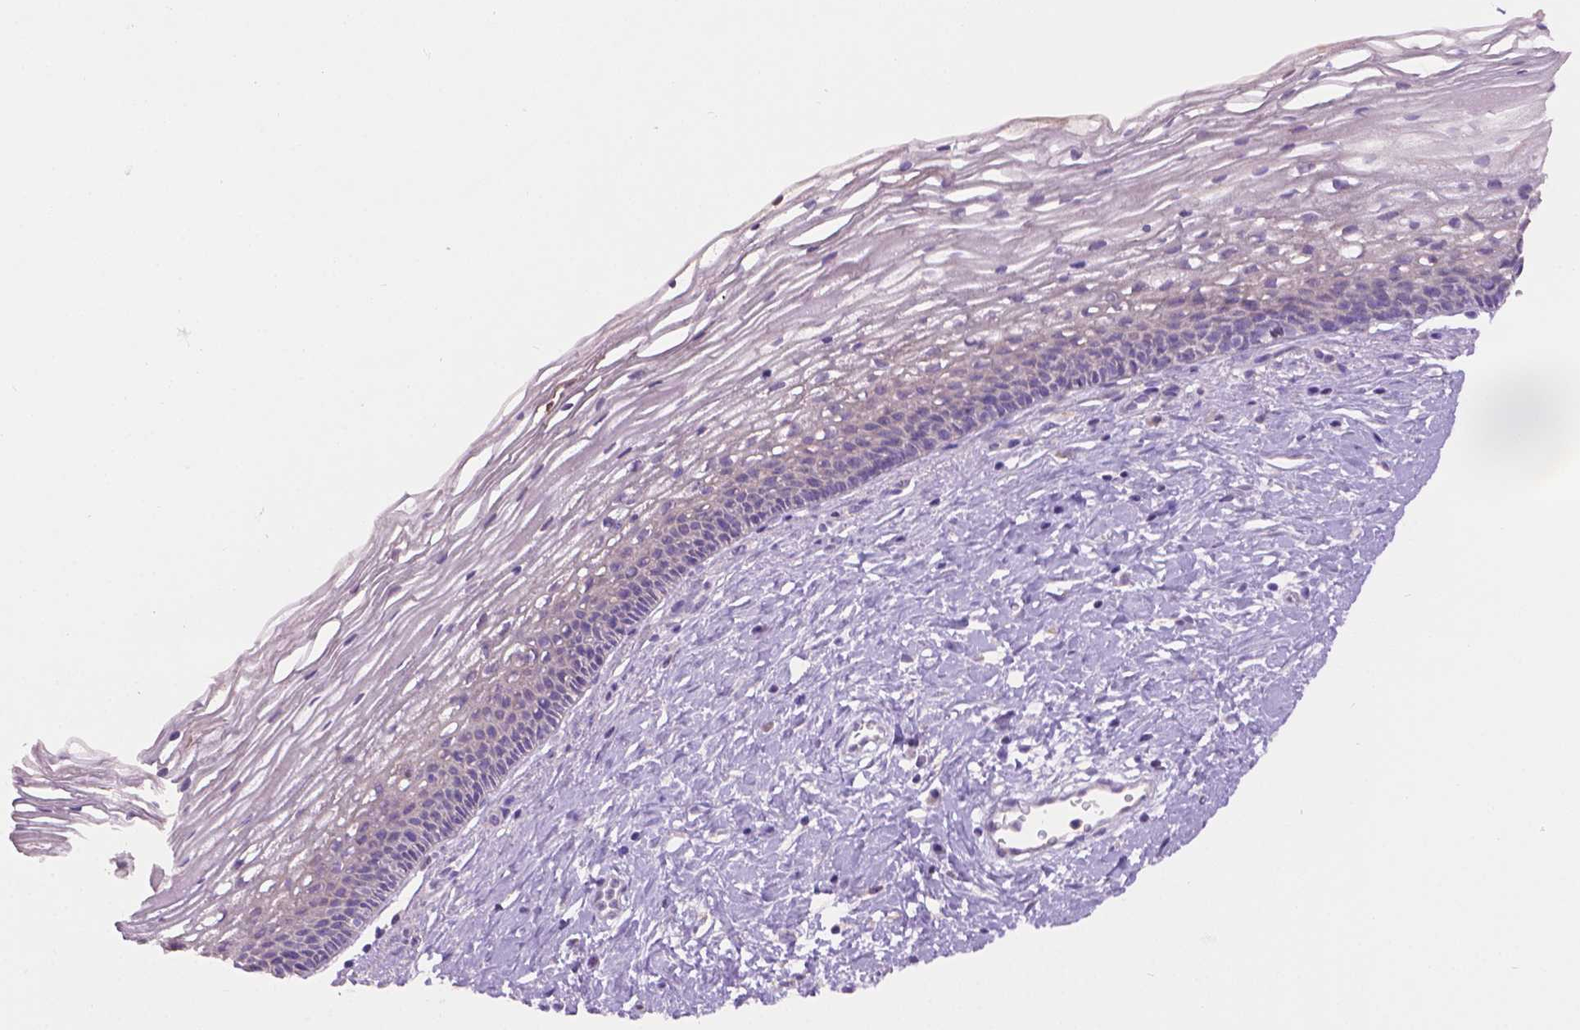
{"staining": {"intensity": "negative", "quantity": "none", "location": "none"}, "tissue": "cervix", "cell_type": "Glandular cells", "image_type": "normal", "snomed": [{"axis": "morphology", "description": "Normal tissue, NOS"}, {"axis": "topography", "description": "Cervix"}], "caption": "Normal cervix was stained to show a protein in brown. There is no significant expression in glandular cells.", "gene": "CDH7", "patient": {"sex": "female", "age": 34}}